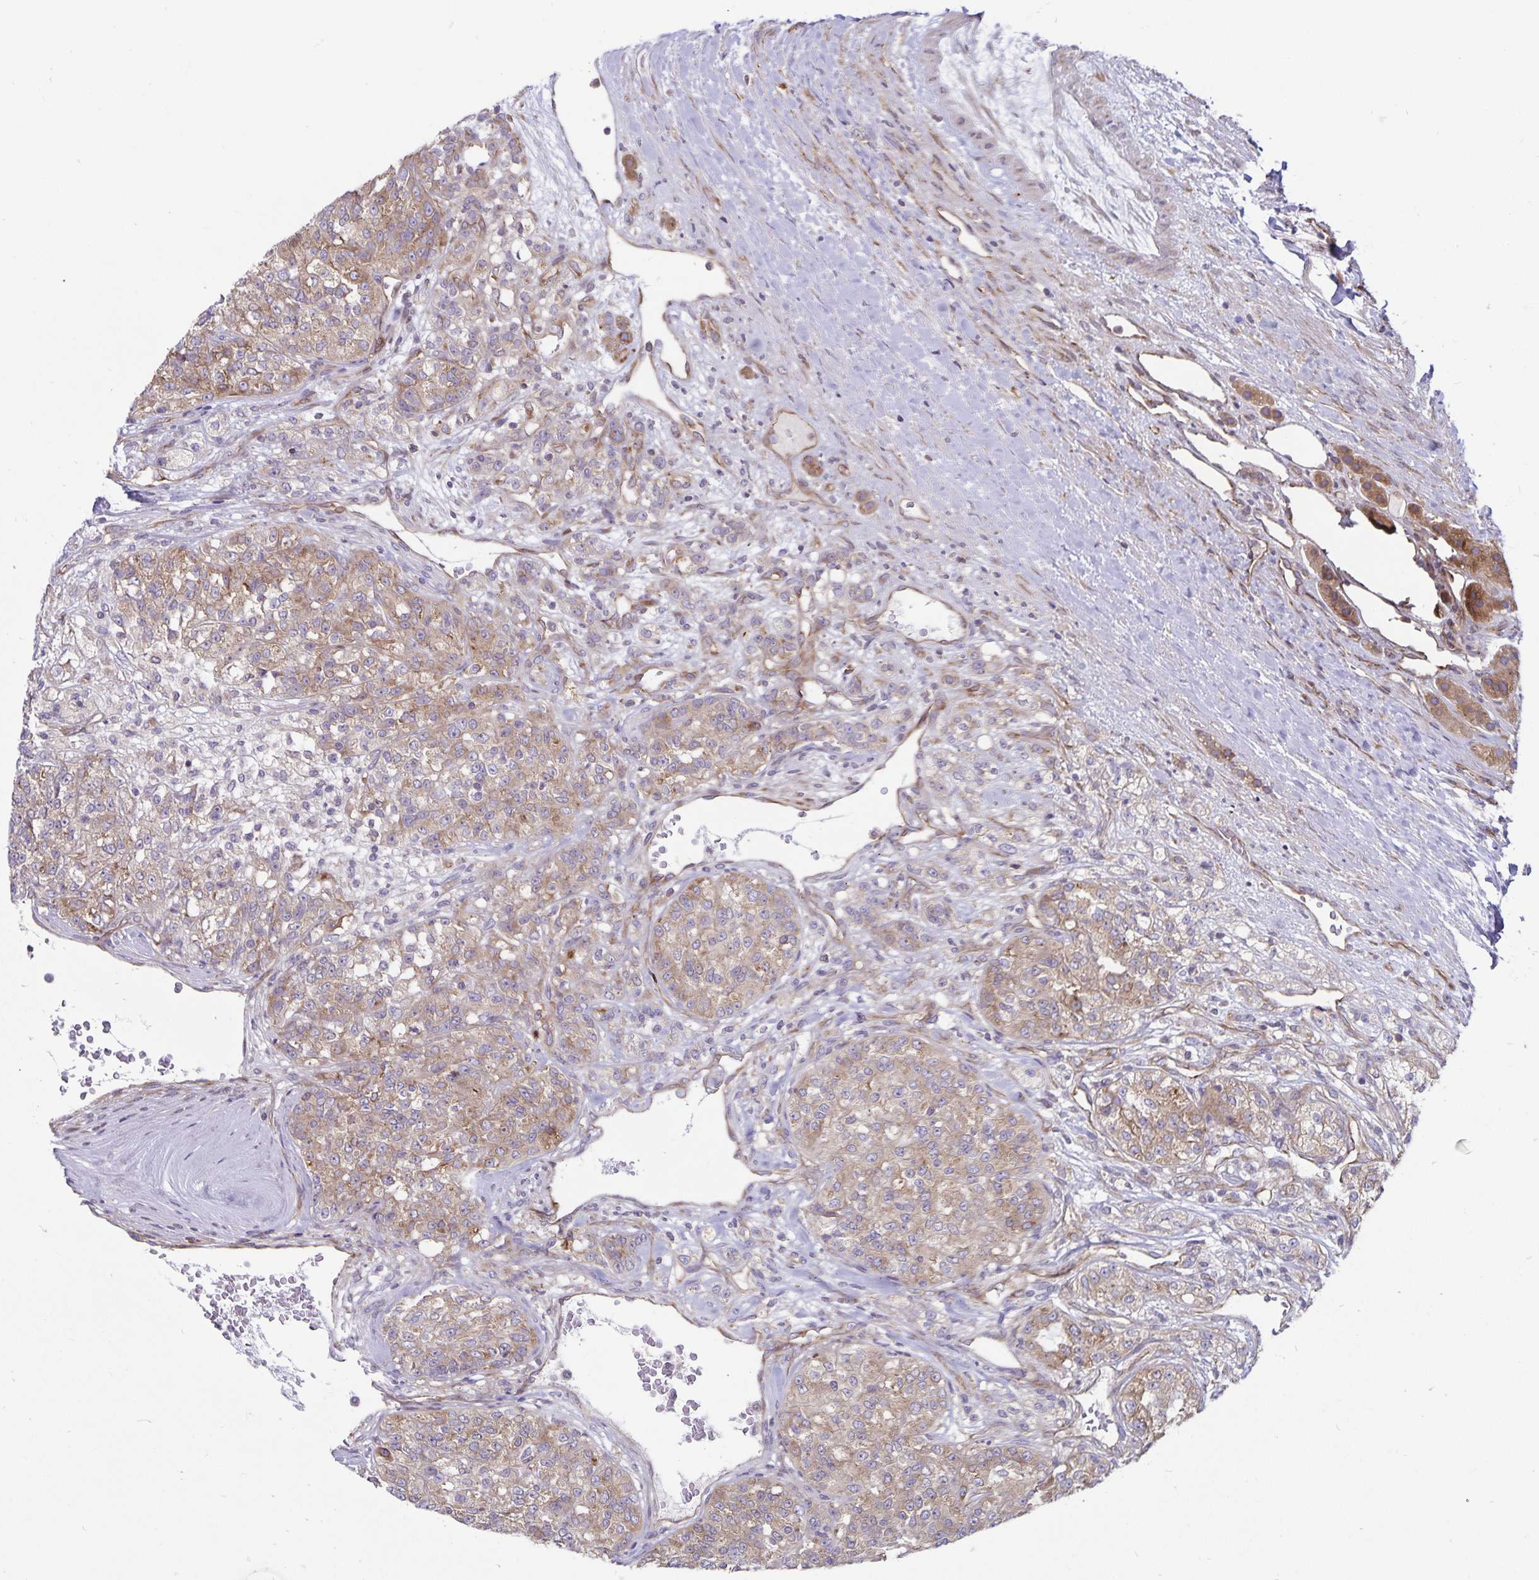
{"staining": {"intensity": "moderate", "quantity": "25%-75%", "location": "cytoplasmic/membranous"}, "tissue": "renal cancer", "cell_type": "Tumor cells", "image_type": "cancer", "snomed": [{"axis": "morphology", "description": "Adenocarcinoma, NOS"}, {"axis": "topography", "description": "Kidney"}], "caption": "Immunohistochemistry of human adenocarcinoma (renal) exhibits medium levels of moderate cytoplasmic/membranous staining in about 25%-75% of tumor cells.", "gene": "SEC62", "patient": {"sex": "female", "age": 63}}